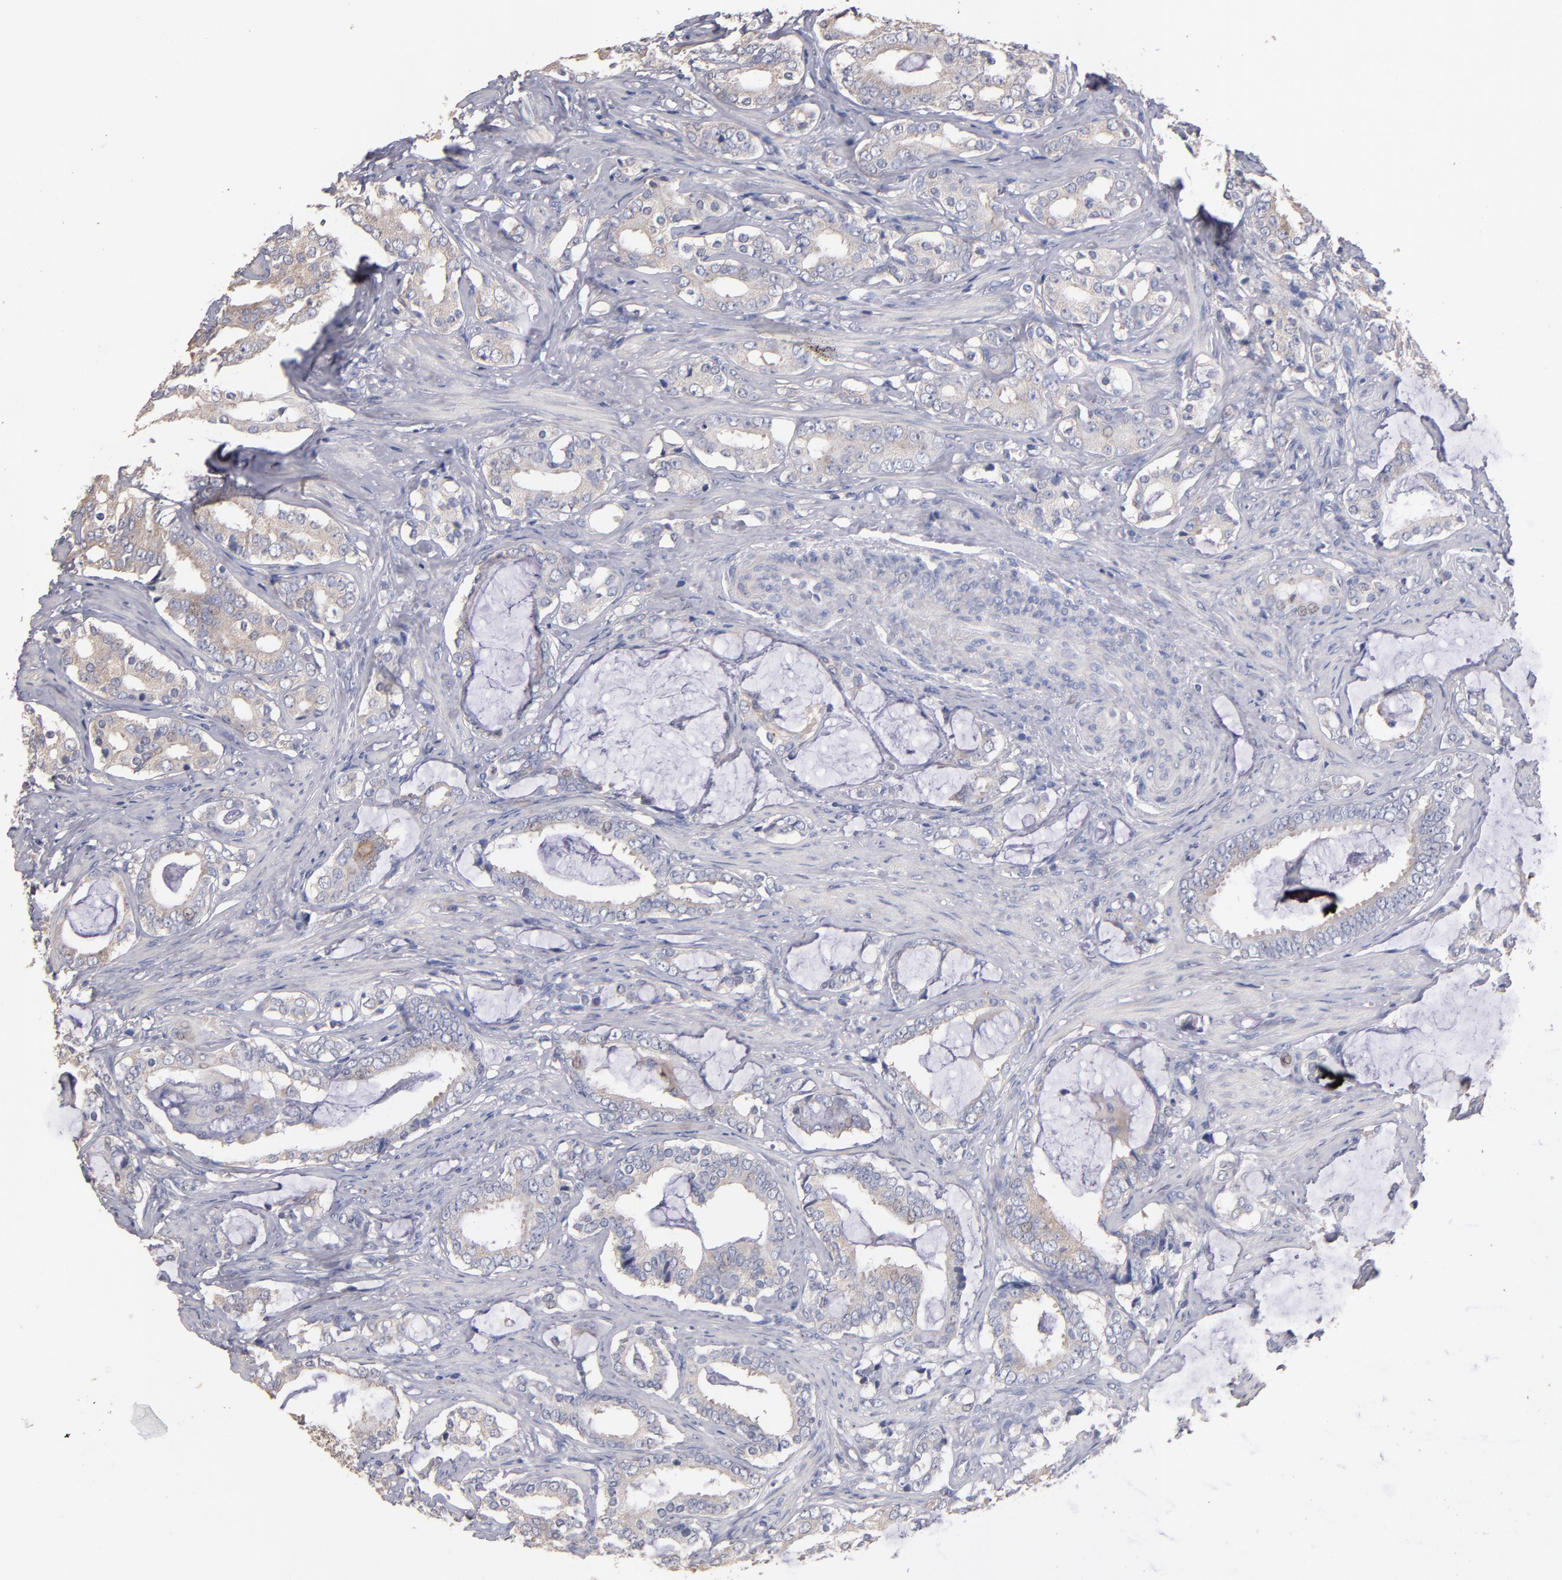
{"staining": {"intensity": "weak", "quantity": "<25%", "location": "cytoplasmic/membranous"}, "tissue": "prostate cancer", "cell_type": "Tumor cells", "image_type": "cancer", "snomed": [{"axis": "morphology", "description": "Adenocarcinoma, Low grade"}, {"axis": "topography", "description": "Prostate"}], "caption": "Low-grade adenocarcinoma (prostate) was stained to show a protein in brown. There is no significant expression in tumor cells.", "gene": "DACT1", "patient": {"sex": "male", "age": 59}}